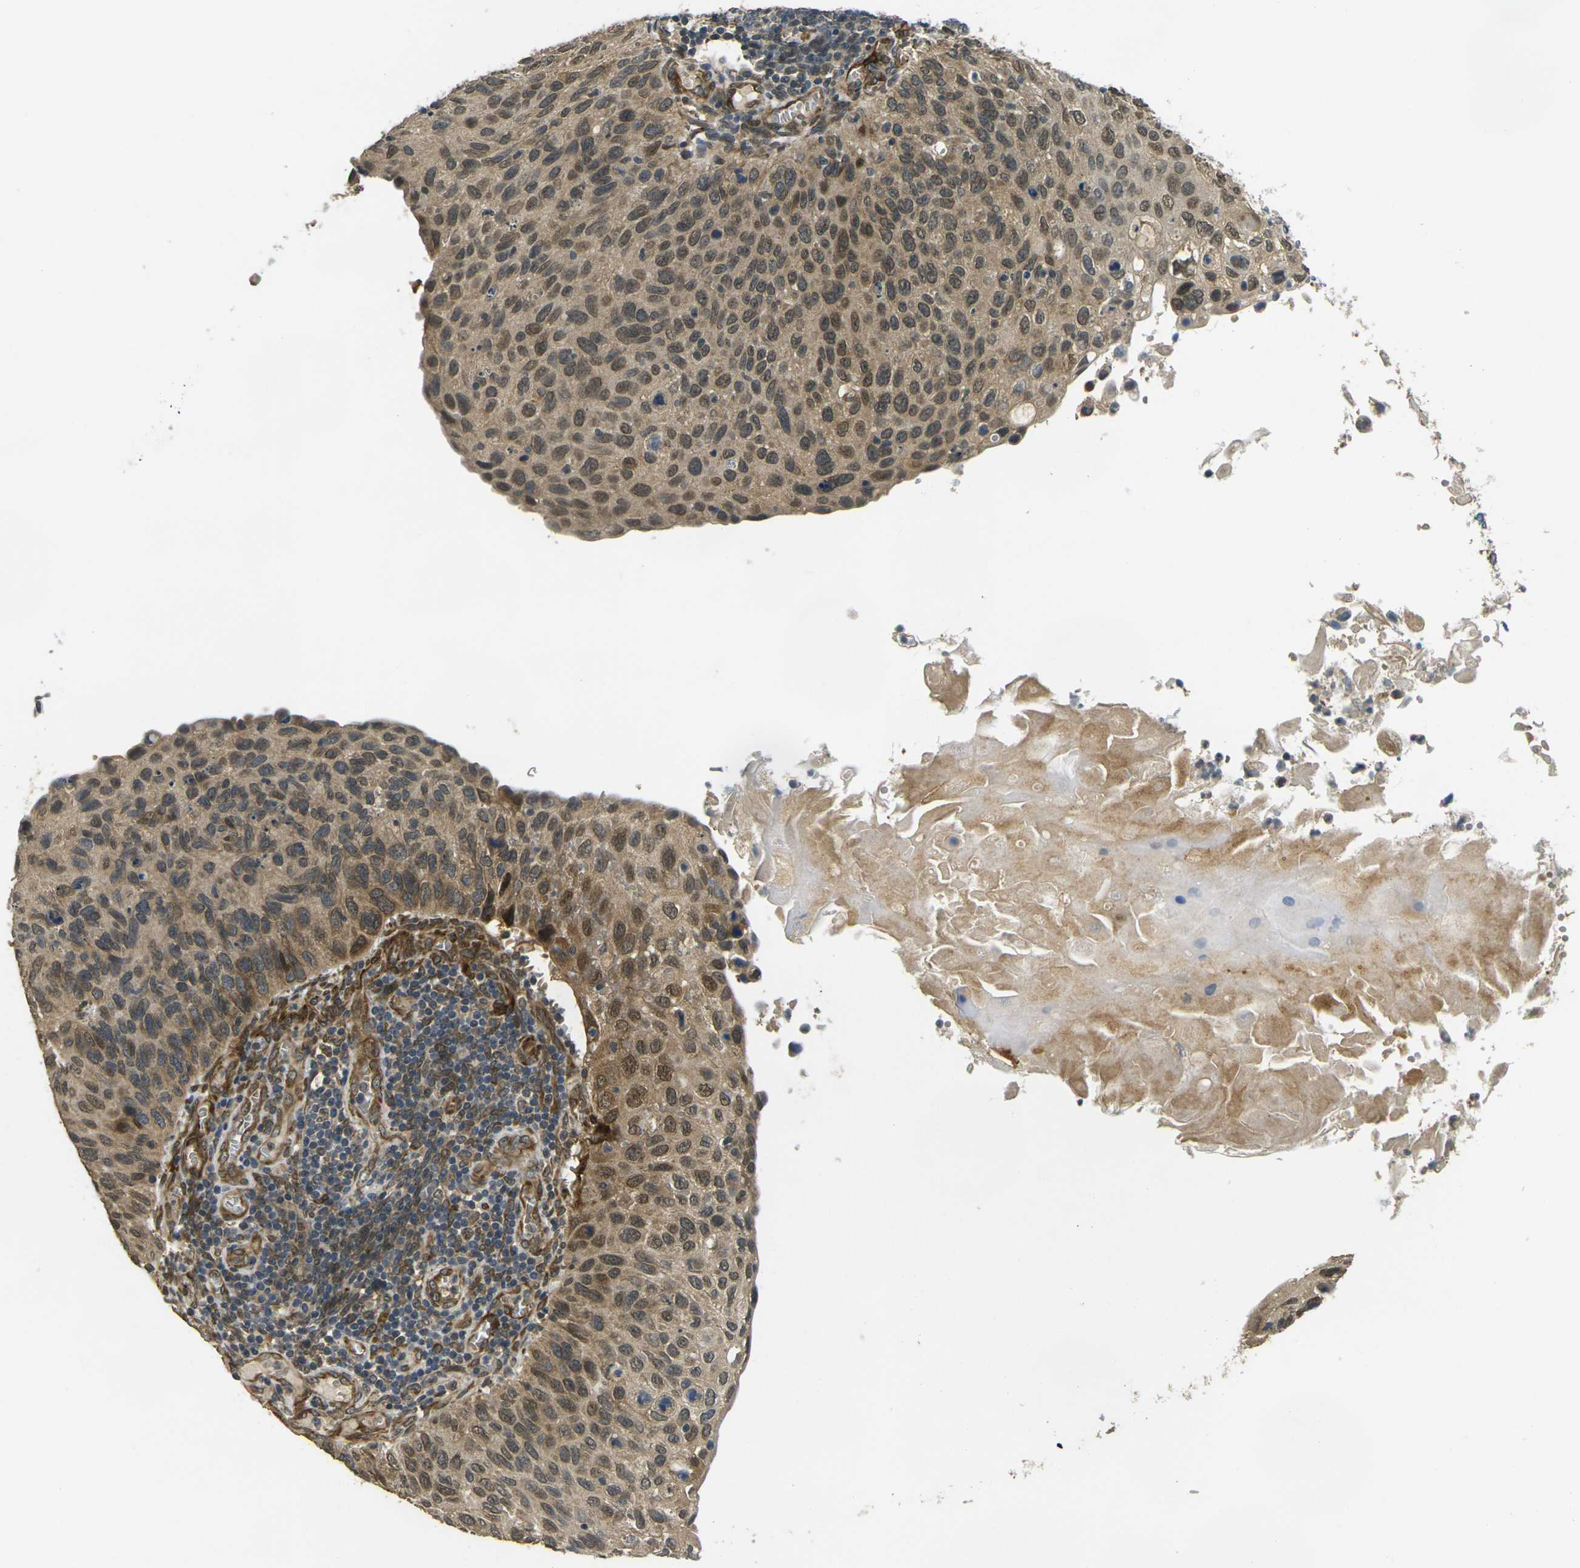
{"staining": {"intensity": "moderate", "quantity": ">75%", "location": "cytoplasmic/membranous,nuclear"}, "tissue": "cervical cancer", "cell_type": "Tumor cells", "image_type": "cancer", "snomed": [{"axis": "morphology", "description": "Squamous cell carcinoma, NOS"}, {"axis": "topography", "description": "Cervix"}], "caption": "Cervical cancer (squamous cell carcinoma) stained for a protein (brown) exhibits moderate cytoplasmic/membranous and nuclear positive expression in about >75% of tumor cells.", "gene": "FUT11", "patient": {"sex": "female", "age": 70}}